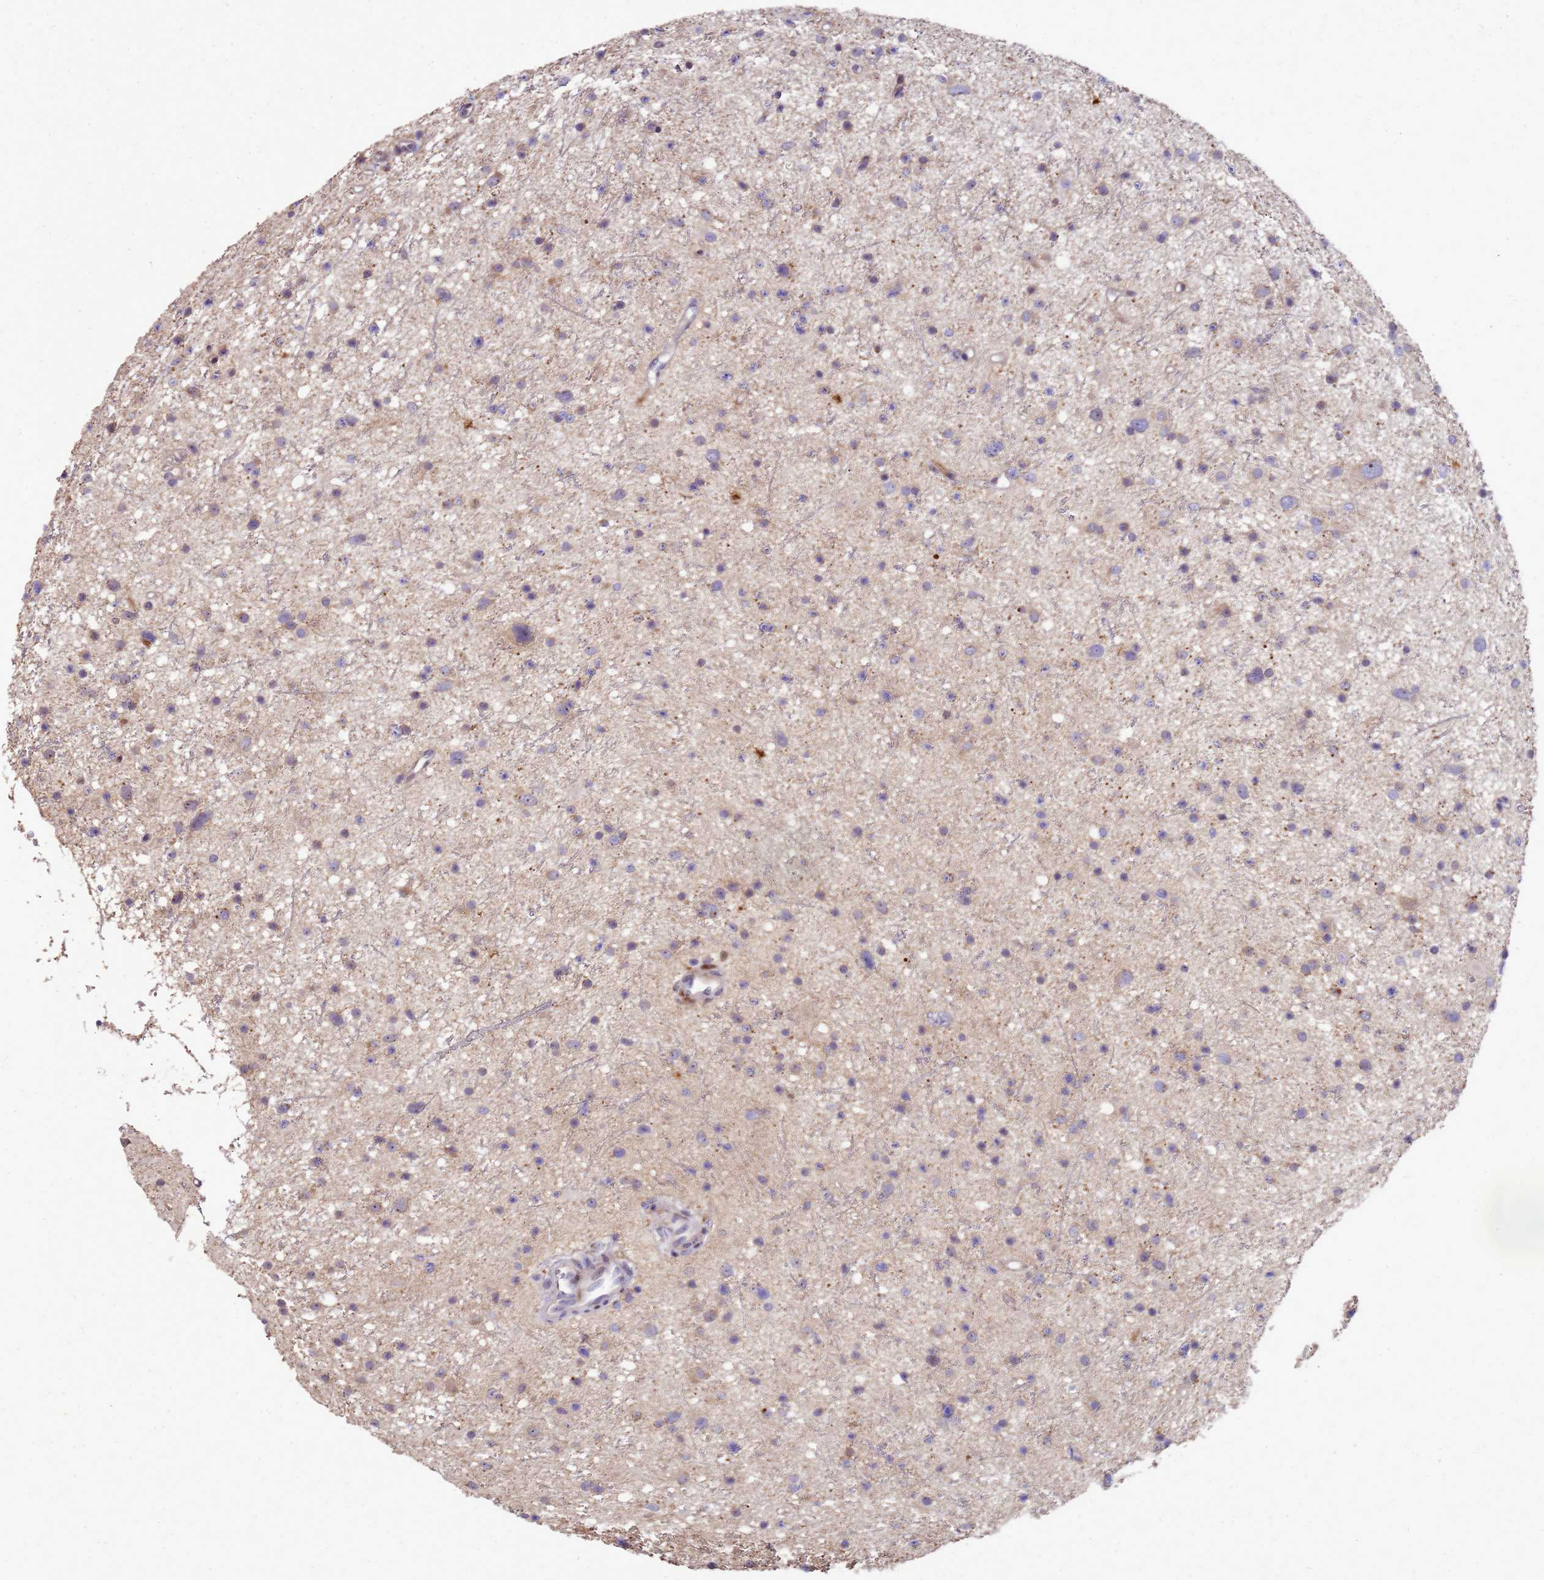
{"staining": {"intensity": "negative", "quantity": "none", "location": "none"}, "tissue": "glioma", "cell_type": "Tumor cells", "image_type": "cancer", "snomed": [{"axis": "morphology", "description": "Glioma, malignant, Low grade"}, {"axis": "topography", "description": "Cerebral cortex"}], "caption": "A micrograph of human malignant glioma (low-grade) is negative for staining in tumor cells.", "gene": "RSPO1", "patient": {"sex": "female", "age": 39}}